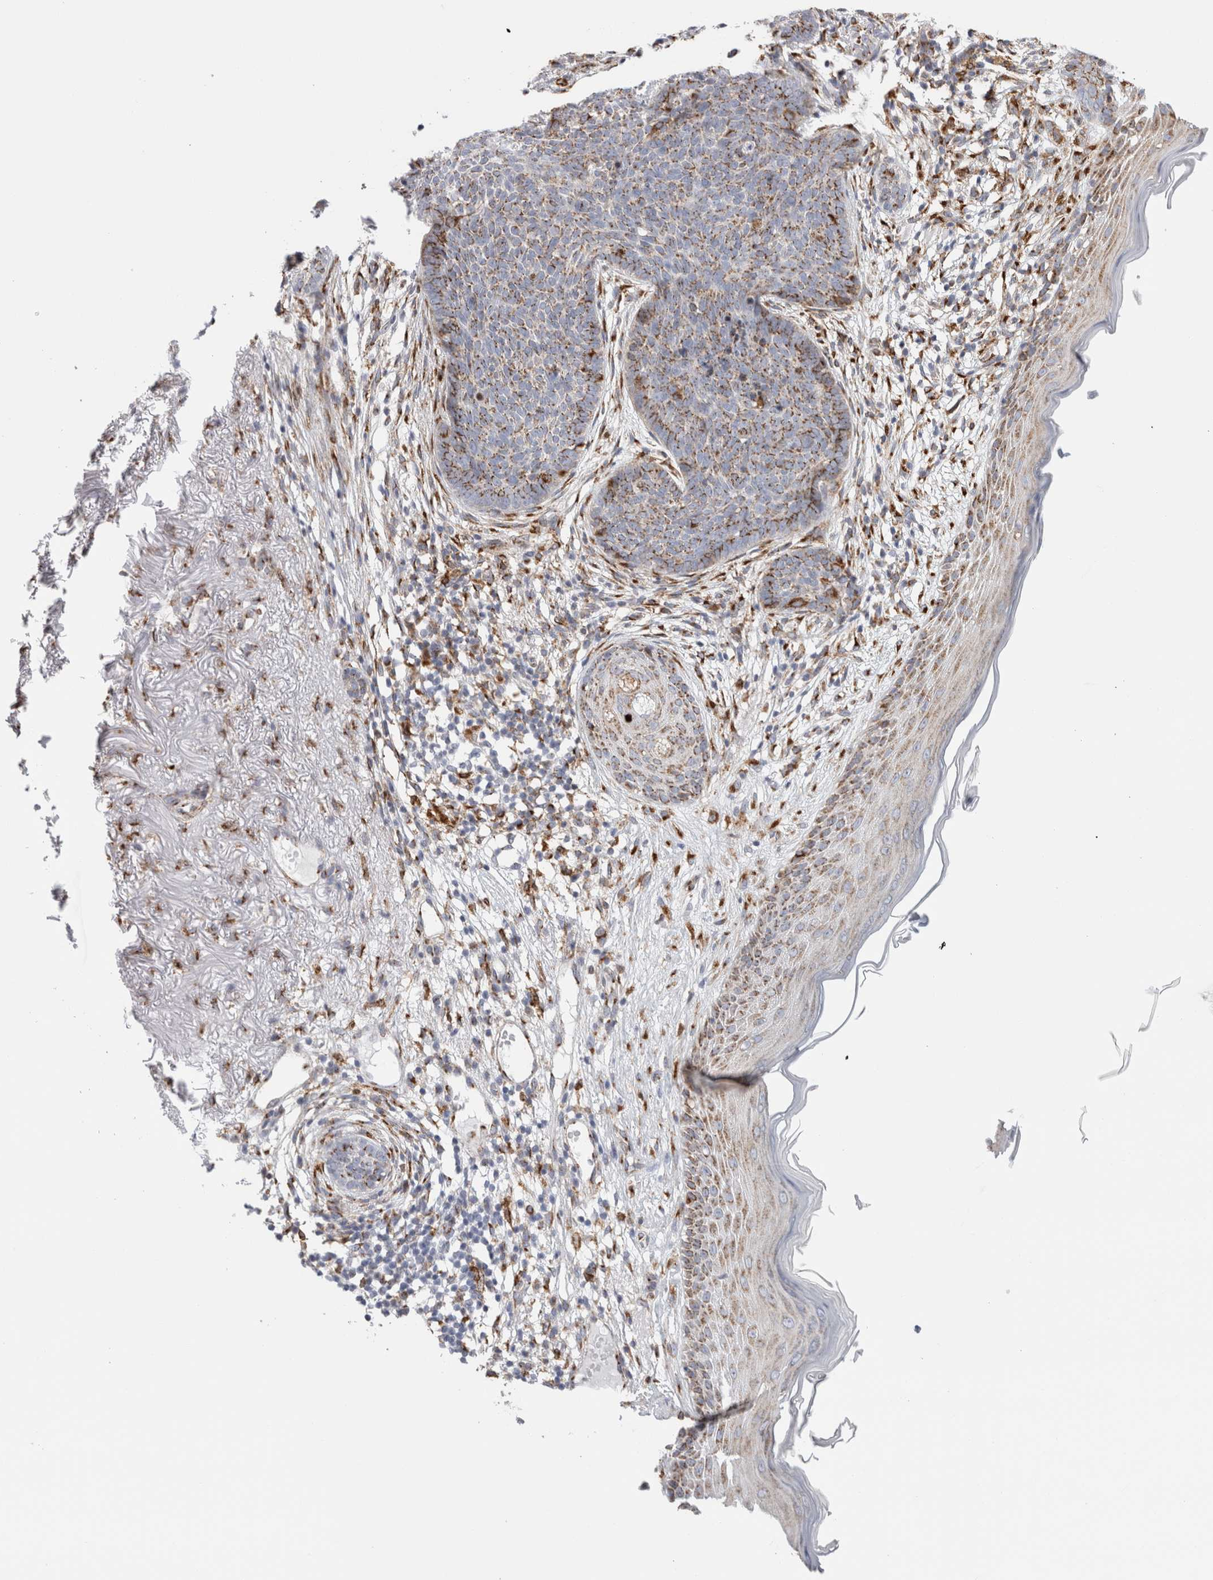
{"staining": {"intensity": "weak", "quantity": ">75%", "location": "cytoplasmic/membranous"}, "tissue": "skin cancer", "cell_type": "Tumor cells", "image_type": "cancer", "snomed": [{"axis": "morphology", "description": "Basal cell carcinoma"}, {"axis": "topography", "description": "Skin"}], "caption": "Immunohistochemistry (IHC) staining of skin cancer, which displays low levels of weak cytoplasmic/membranous staining in approximately >75% of tumor cells indicating weak cytoplasmic/membranous protein expression. The staining was performed using DAB (3,3'-diaminobenzidine) (brown) for protein detection and nuclei were counterstained in hematoxylin (blue).", "gene": "MCFD2", "patient": {"sex": "female", "age": 70}}